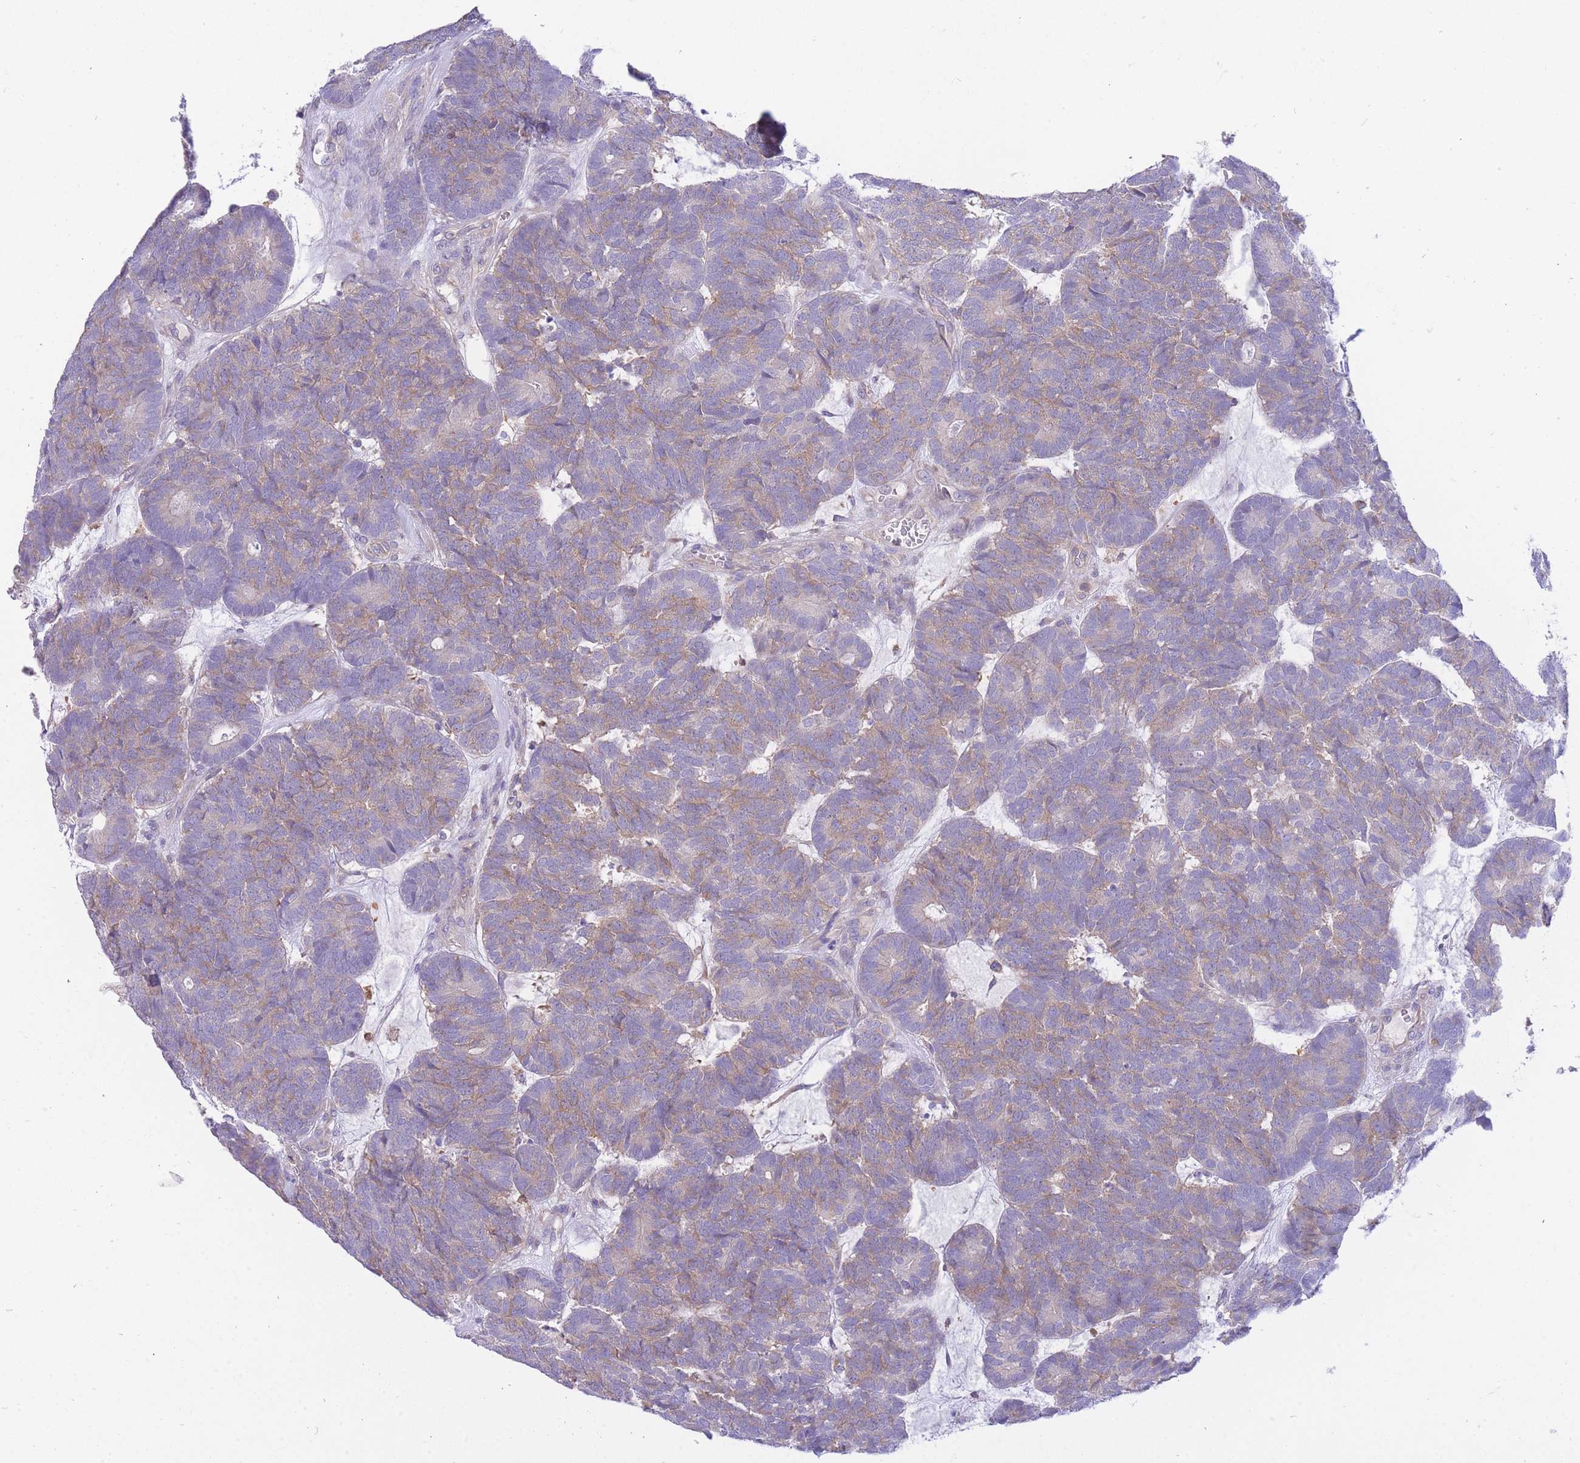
{"staining": {"intensity": "weak", "quantity": "25%-75%", "location": "cytoplasmic/membranous"}, "tissue": "head and neck cancer", "cell_type": "Tumor cells", "image_type": "cancer", "snomed": [{"axis": "morphology", "description": "Adenocarcinoma, NOS"}, {"axis": "topography", "description": "Head-Neck"}], "caption": "Brown immunohistochemical staining in head and neck adenocarcinoma exhibits weak cytoplasmic/membranous positivity in about 25%-75% of tumor cells.", "gene": "NAMPT", "patient": {"sex": "female", "age": 81}}